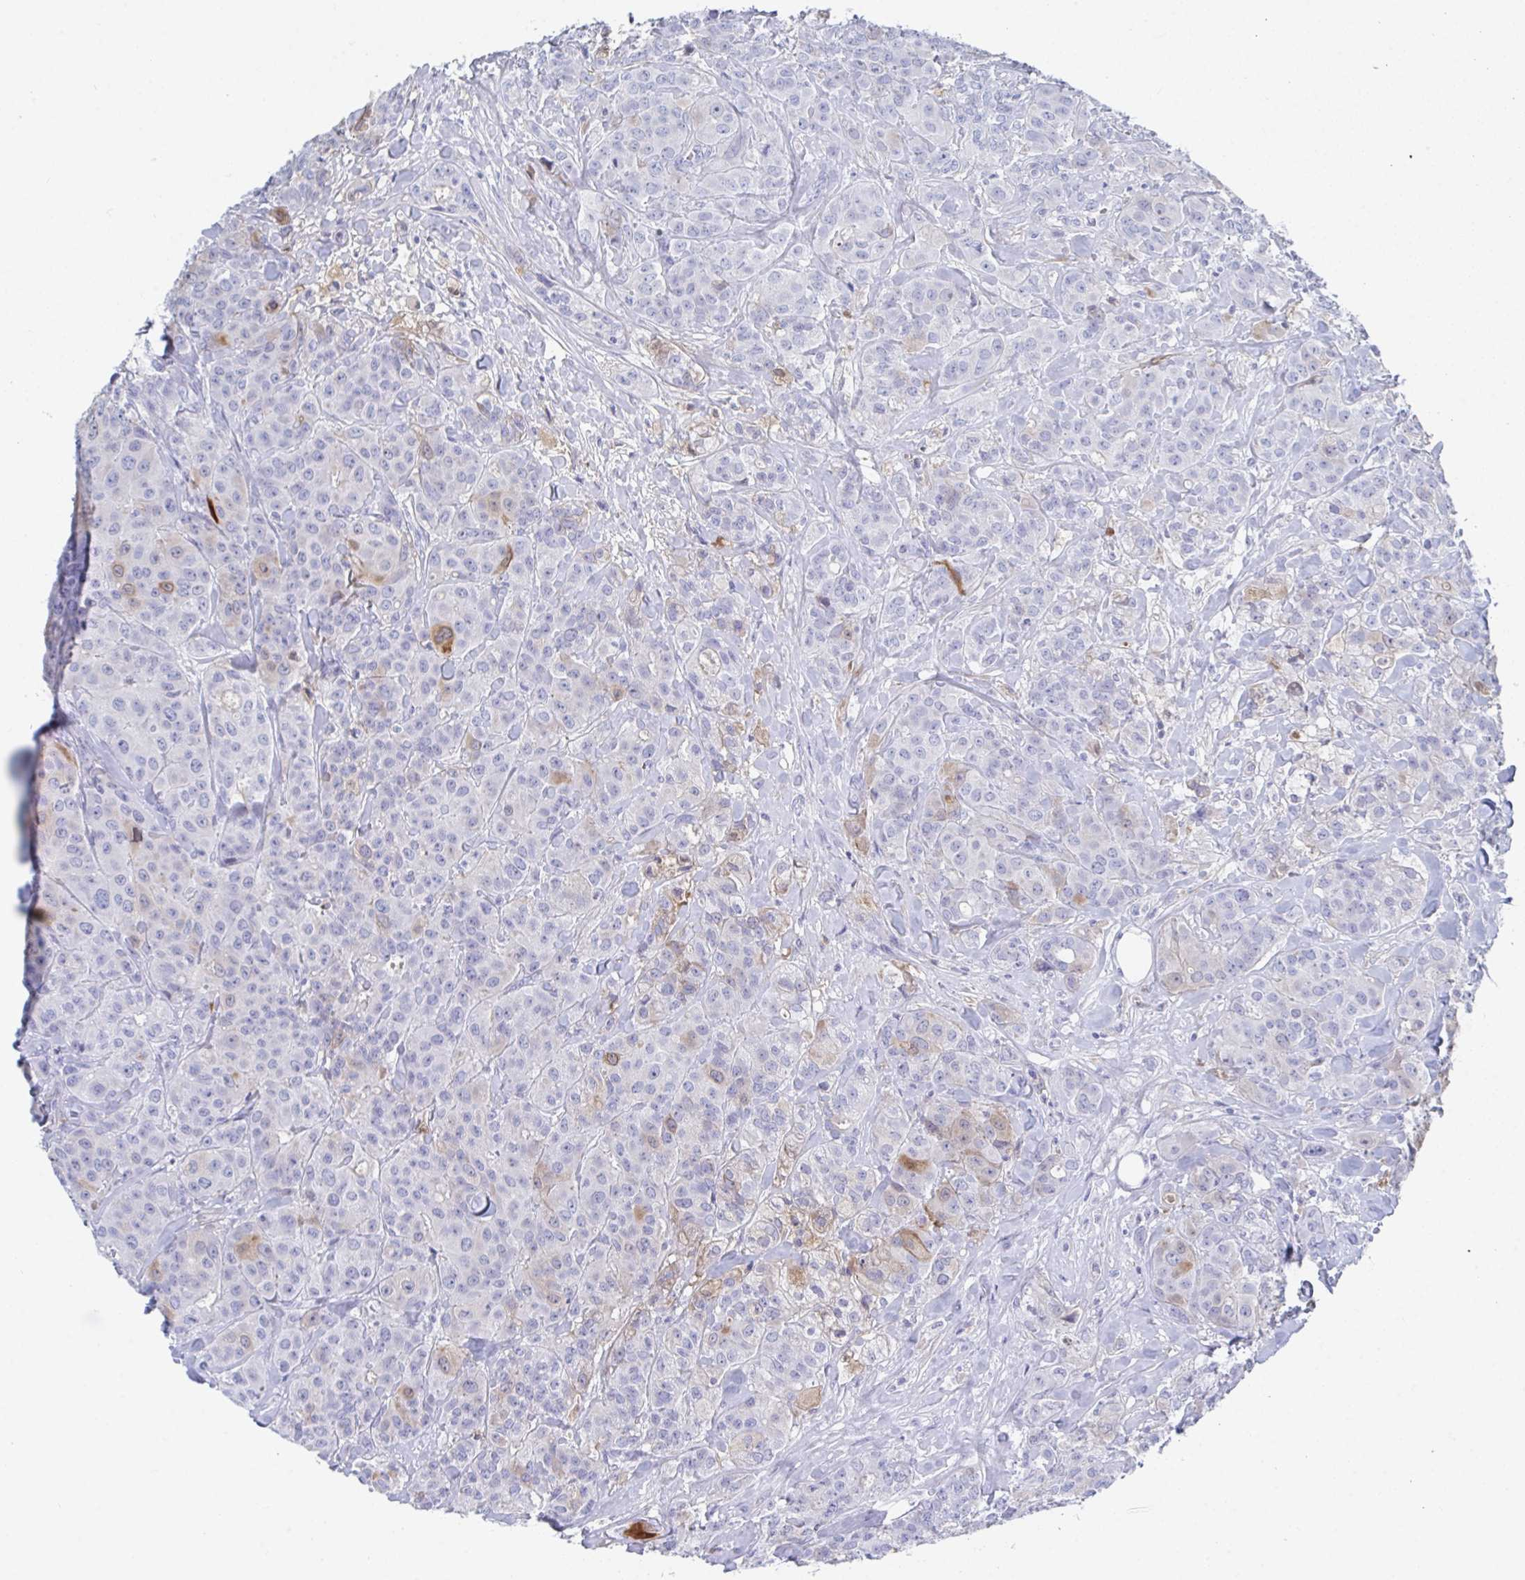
{"staining": {"intensity": "negative", "quantity": "none", "location": "none"}, "tissue": "breast cancer", "cell_type": "Tumor cells", "image_type": "cancer", "snomed": [{"axis": "morphology", "description": "Normal tissue, NOS"}, {"axis": "morphology", "description": "Duct carcinoma"}, {"axis": "topography", "description": "Breast"}], "caption": "A high-resolution image shows immunohistochemistry staining of breast cancer (invasive ductal carcinoma), which reveals no significant positivity in tumor cells.", "gene": "TNFAIP6", "patient": {"sex": "female", "age": 43}}